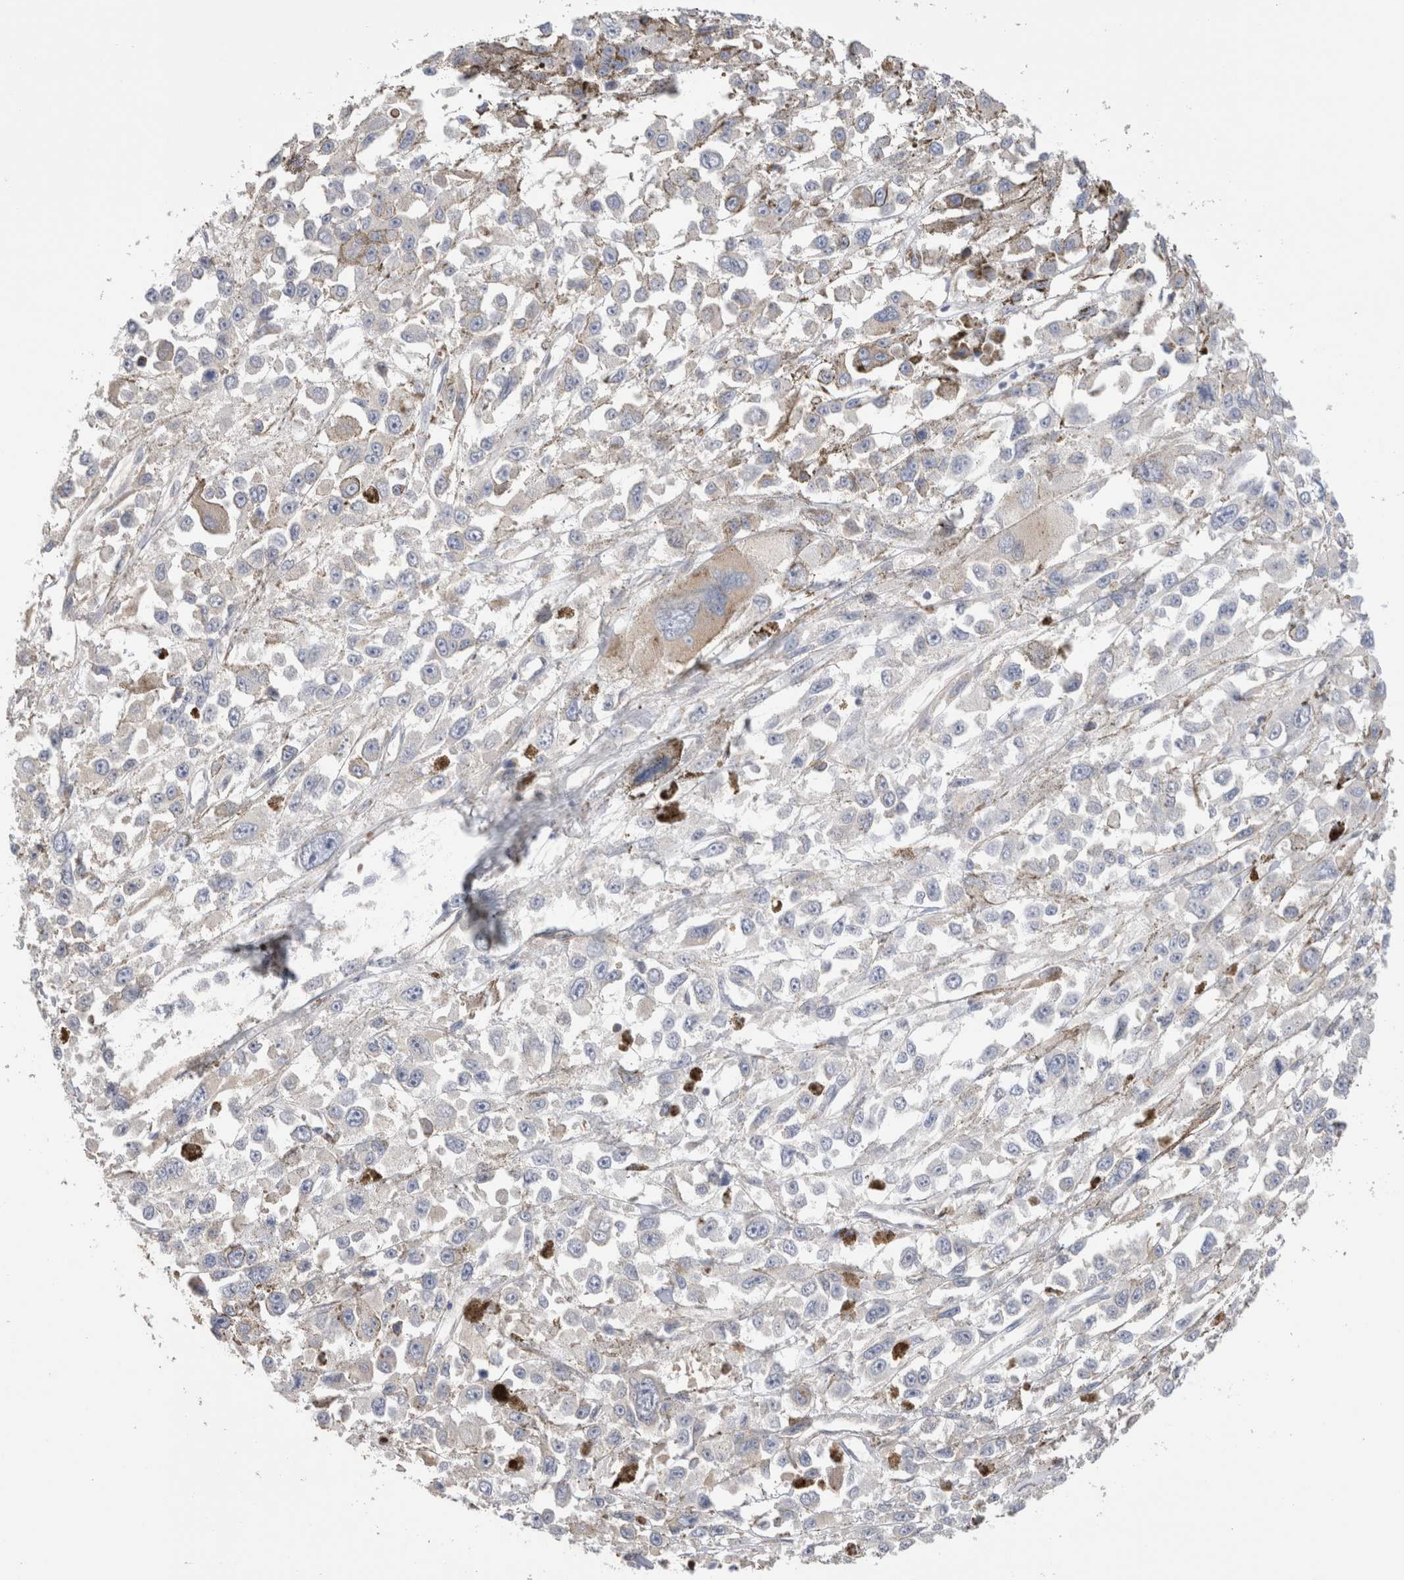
{"staining": {"intensity": "negative", "quantity": "none", "location": "none"}, "tissue": "melanoma", "cell_type": "Tumor cells", "image_type": "cancer", "snomed": [{"axis": "morphology", "description": "Malignant melanoma, Metastatic site"}, {"axis": "topography", "description": "Lymph node"}], "caption": "Photomicrograph shows no significant protein staining in tumor cells of melanoma.", "gene": "CAPN2", "patient": {"sex": "male", "age": 59}}